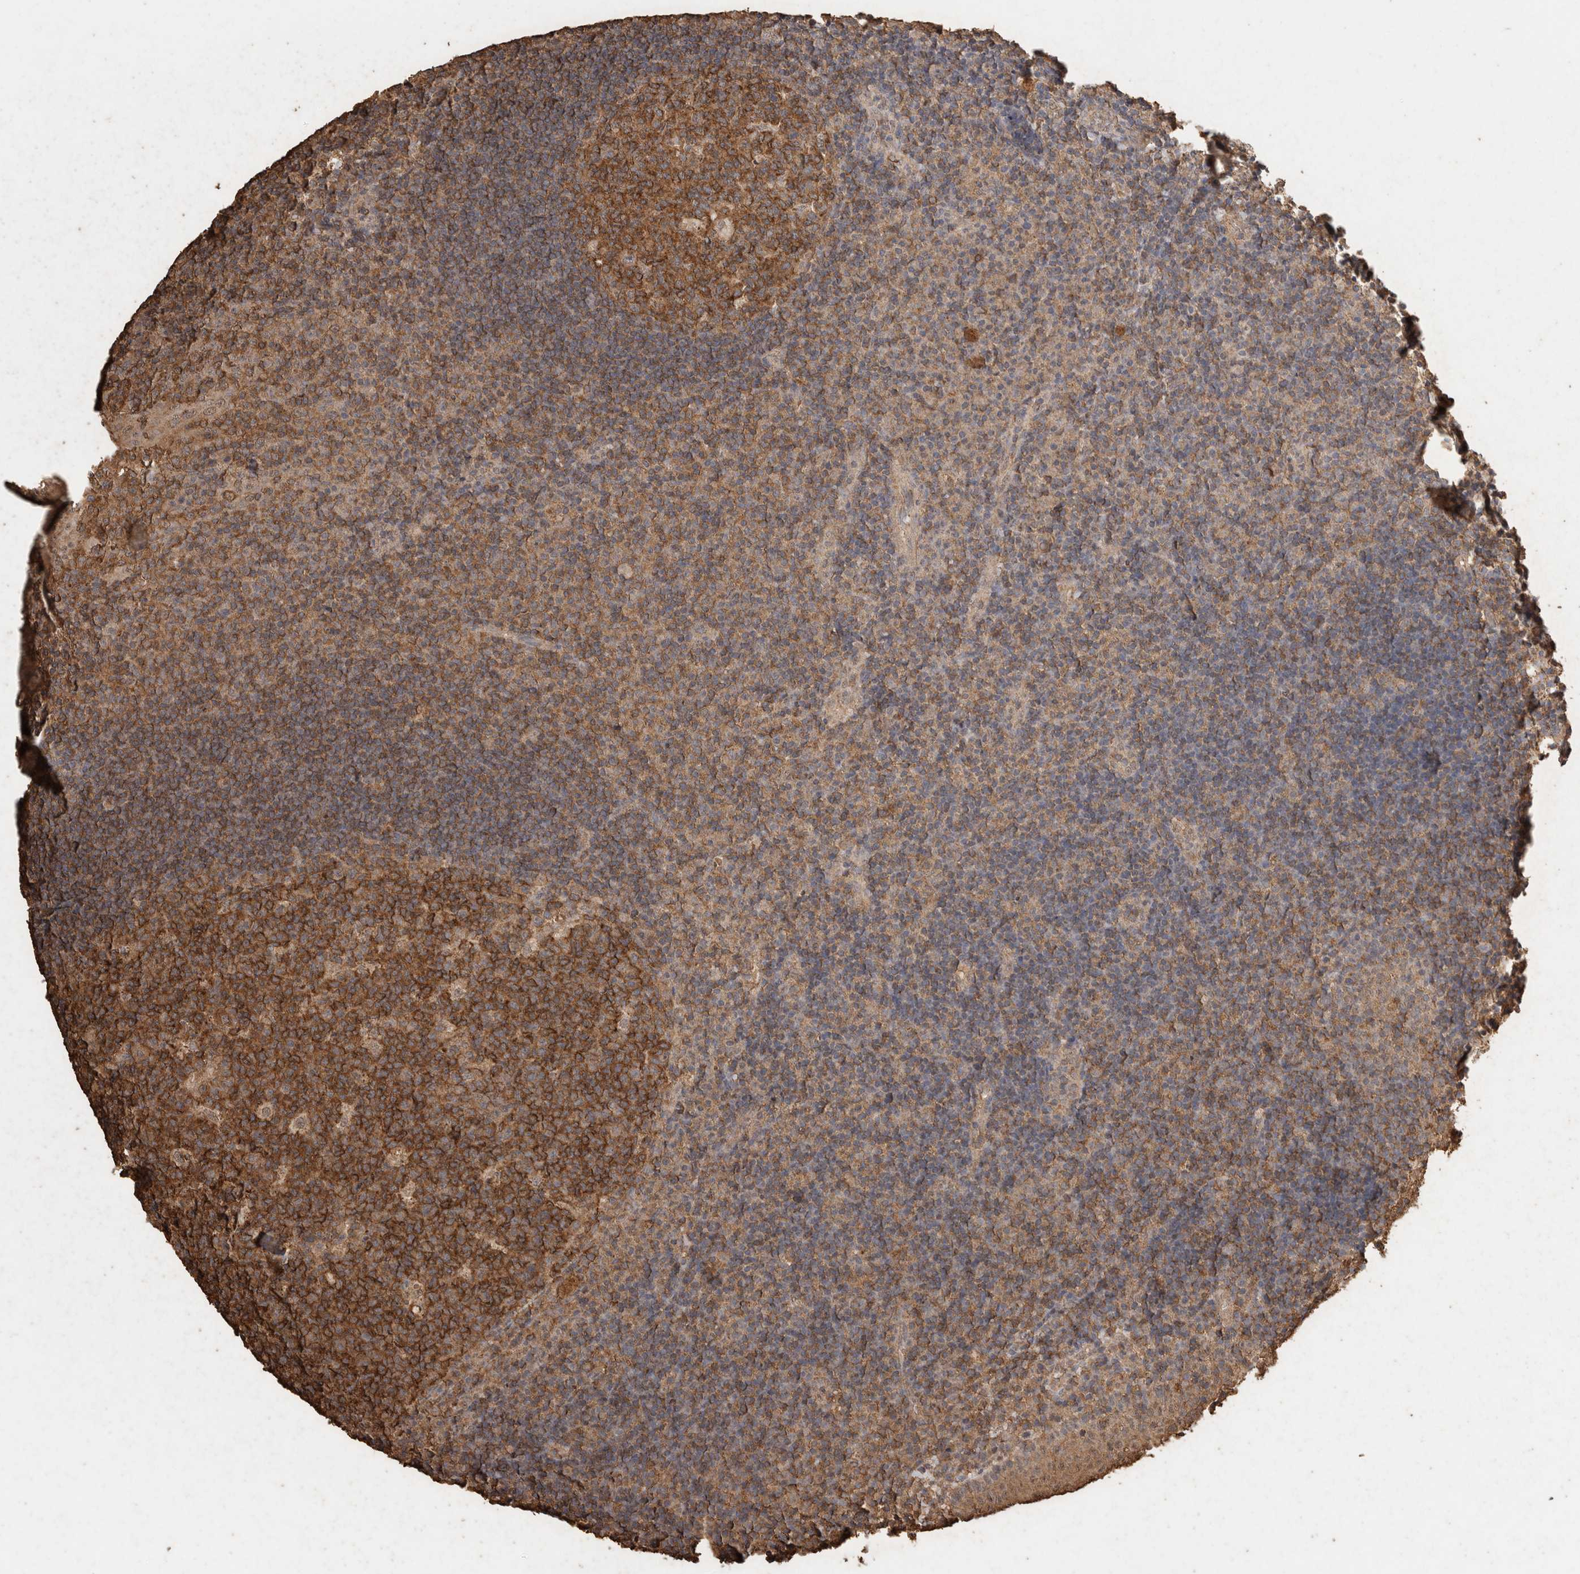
{"staining": {"intensity": "strong", "quantity": ">75%", "location": "cytoplasmic/membranous"}, "tissue": "tonsil", "cell_type": "Germinal center cells", "image_type": "normal", "snomed": [{"axis": "morphology", "description": "Normal tissue, NOS"}, {"axis": "topography", "description": "Tonsil"}], "caption": "High-magnification brightfield microscopy of benign tonsil stained with DAB (brown) and counterstained with hematoxylin (blue). germinal center cells exhibit strong cytoplasmic/membranous expression is present in approximately>75% of cells. (IHC, brightfield microscopy, high magnification).", "gene": "CX3CL1", "patient": {"sex": "female", "age": 40}}